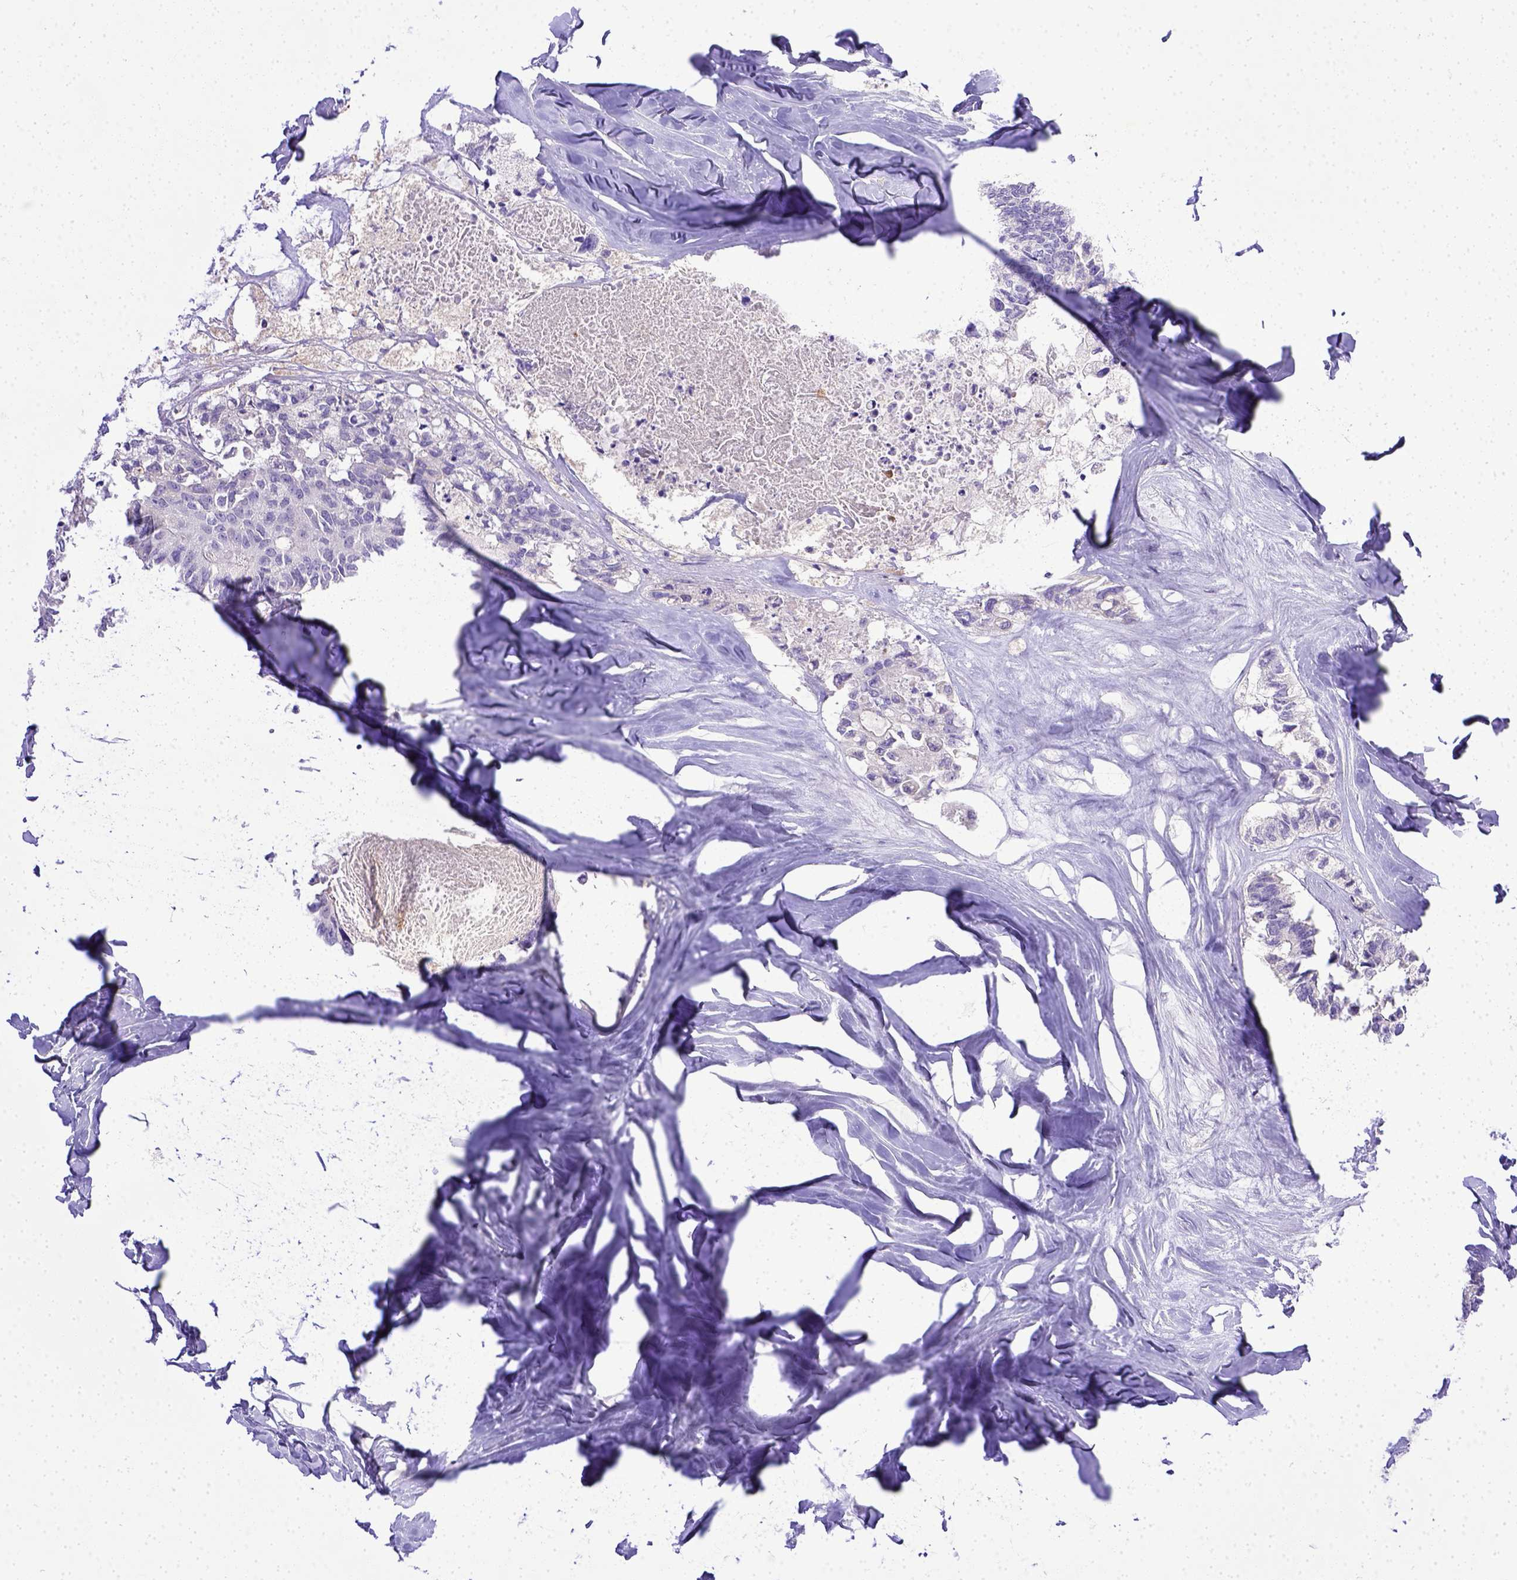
{"staining": {"intensity": "negative", "quantity": "none", "location": "none"}, "tissue": "colorectal cancer", "cell_type": "Tumor cells", "image_type": "cancer", "snomed": [{"axis": "morphology", "description": "Adenocarcinoma, NOS"}, {"axis": "topography", "description": "Colon"}, {"axis": "topography", "description": "Rectum"}], "caption": "High power microscopy micrograph of an IHC photomicrograph of colorectal cancer, revealing no significant positivity in tumor cells.", "gene": "BTN1A1", "patient": {"sex": "male", "age": 57}}